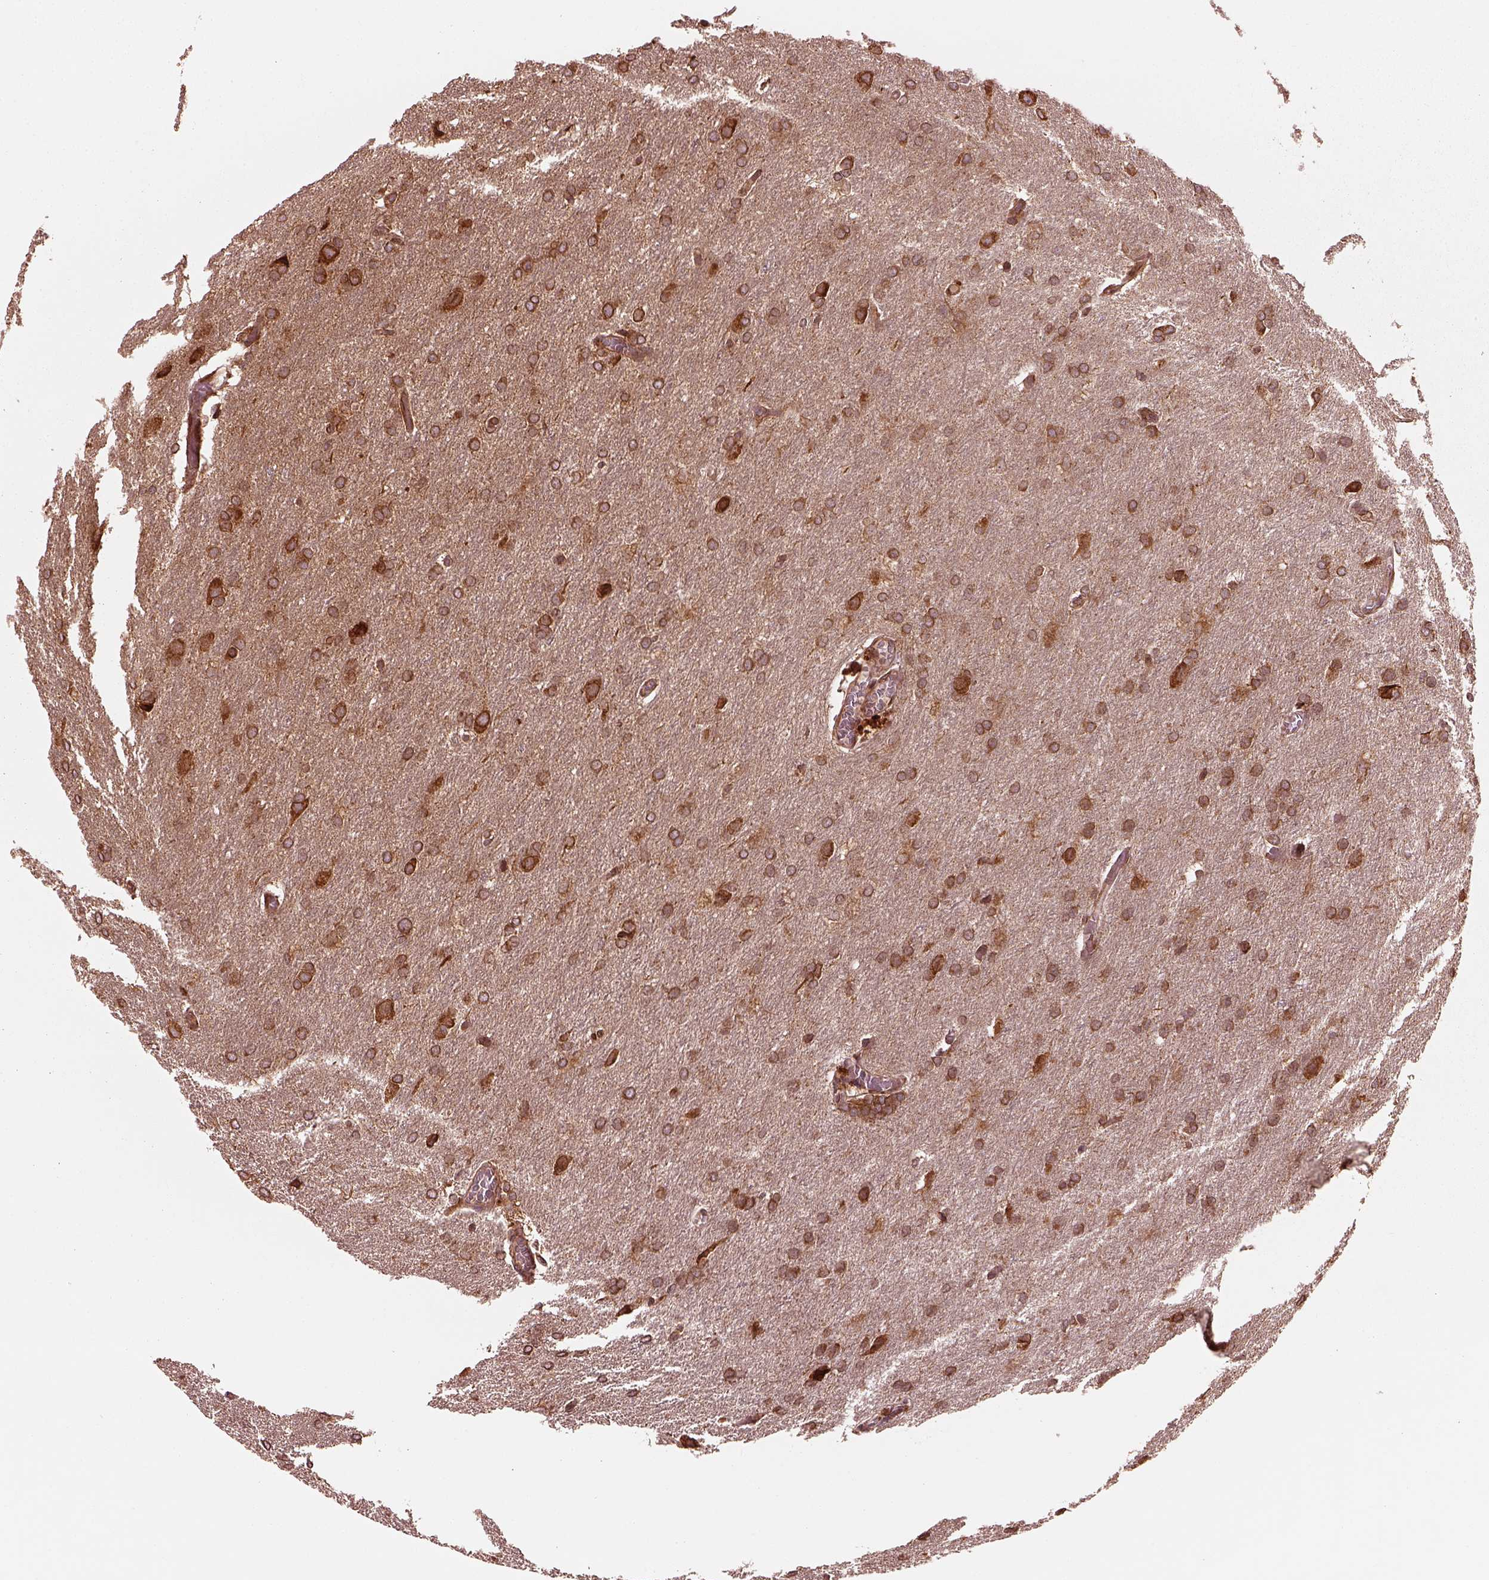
{"staining": {"intensity": "strong", "quantity": ">75%", "location": "cytoplasmic/membranous"}, "tissue": "glioma", "cell_type": "Tumor cells", "image_type": "cancer", "snomed": [{"axis": "morphology", "description": "Glioma, malignant, High grade"}, {"axis": "topography", "description": "Brain"}], "caption": "Malignant glioma (high-grade) was stained to show a protein in brown. There is high levels of strong cytoplasmic/membranous expression in approximately >75% of tumor cells. (DAB IHC, brown staining for protein, blue staining for nuclei).", "gene": "AGPAT1", "patient": {"sex": "male", "age": 68}}